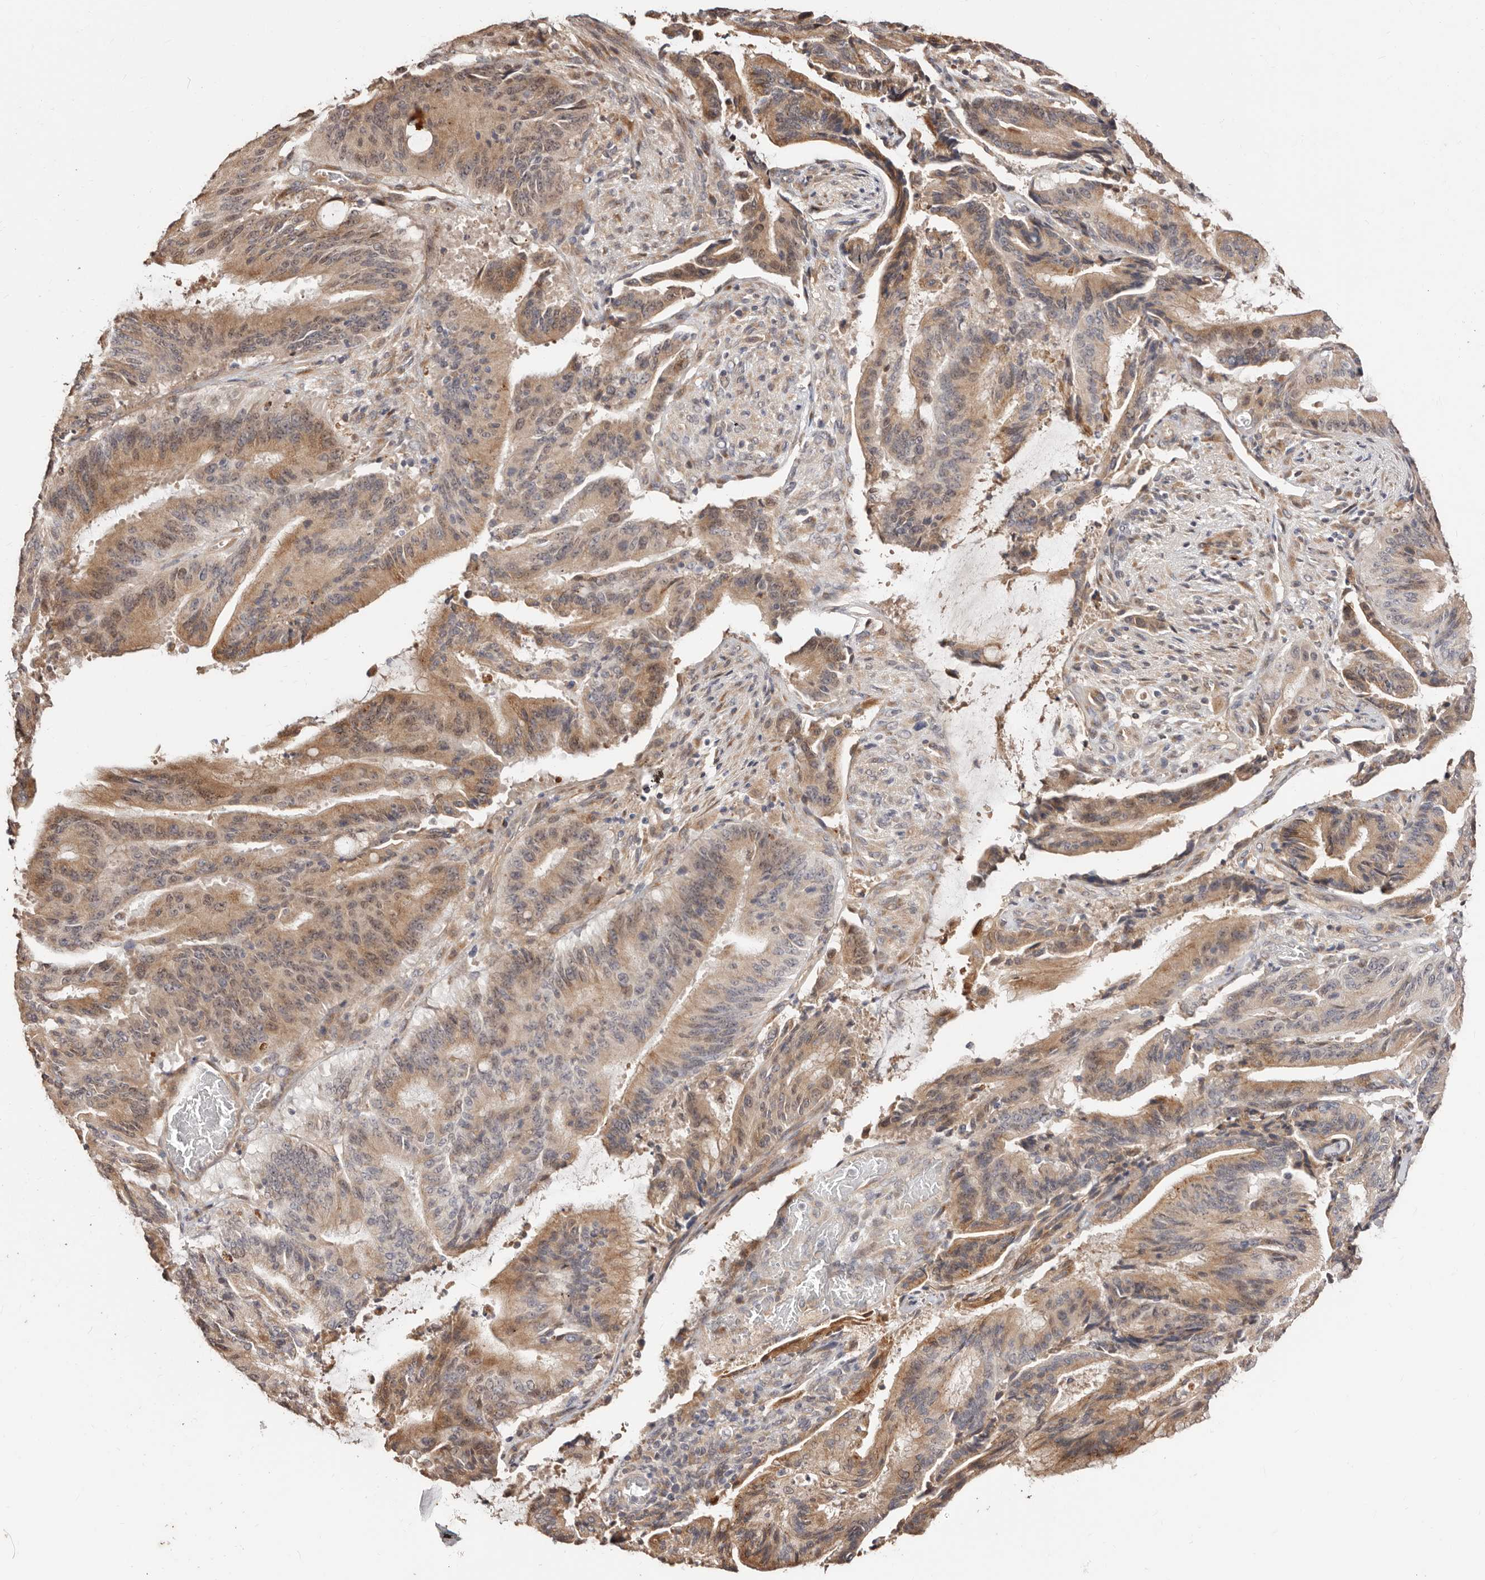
{"staining": {"intensity": "moderate", "quantity": "25%-75%", "location": "cytoplasmic/membranous"}, "tissue": "liver cancer", "cell_type": "Tumor cells", "image_type": "cancer", "snomed": [{"axis": "morphology", "description": "Normal tissue, NOS"}, {"axis": "morphology", "description": "Cholangiocarcinoma"}, {"axis": "topography", "description": "Liver"}, {"axis": "topography", "description": "Peripheral nerve tissue"}], "caption": "Liver cancer stained with a brown dye displays moderate cytoplasmic/membranous positive staining in approximately 25%-75% of tumor cells.", "gene": "APOL6", "patient": {"sex": "female", "age": 73}}